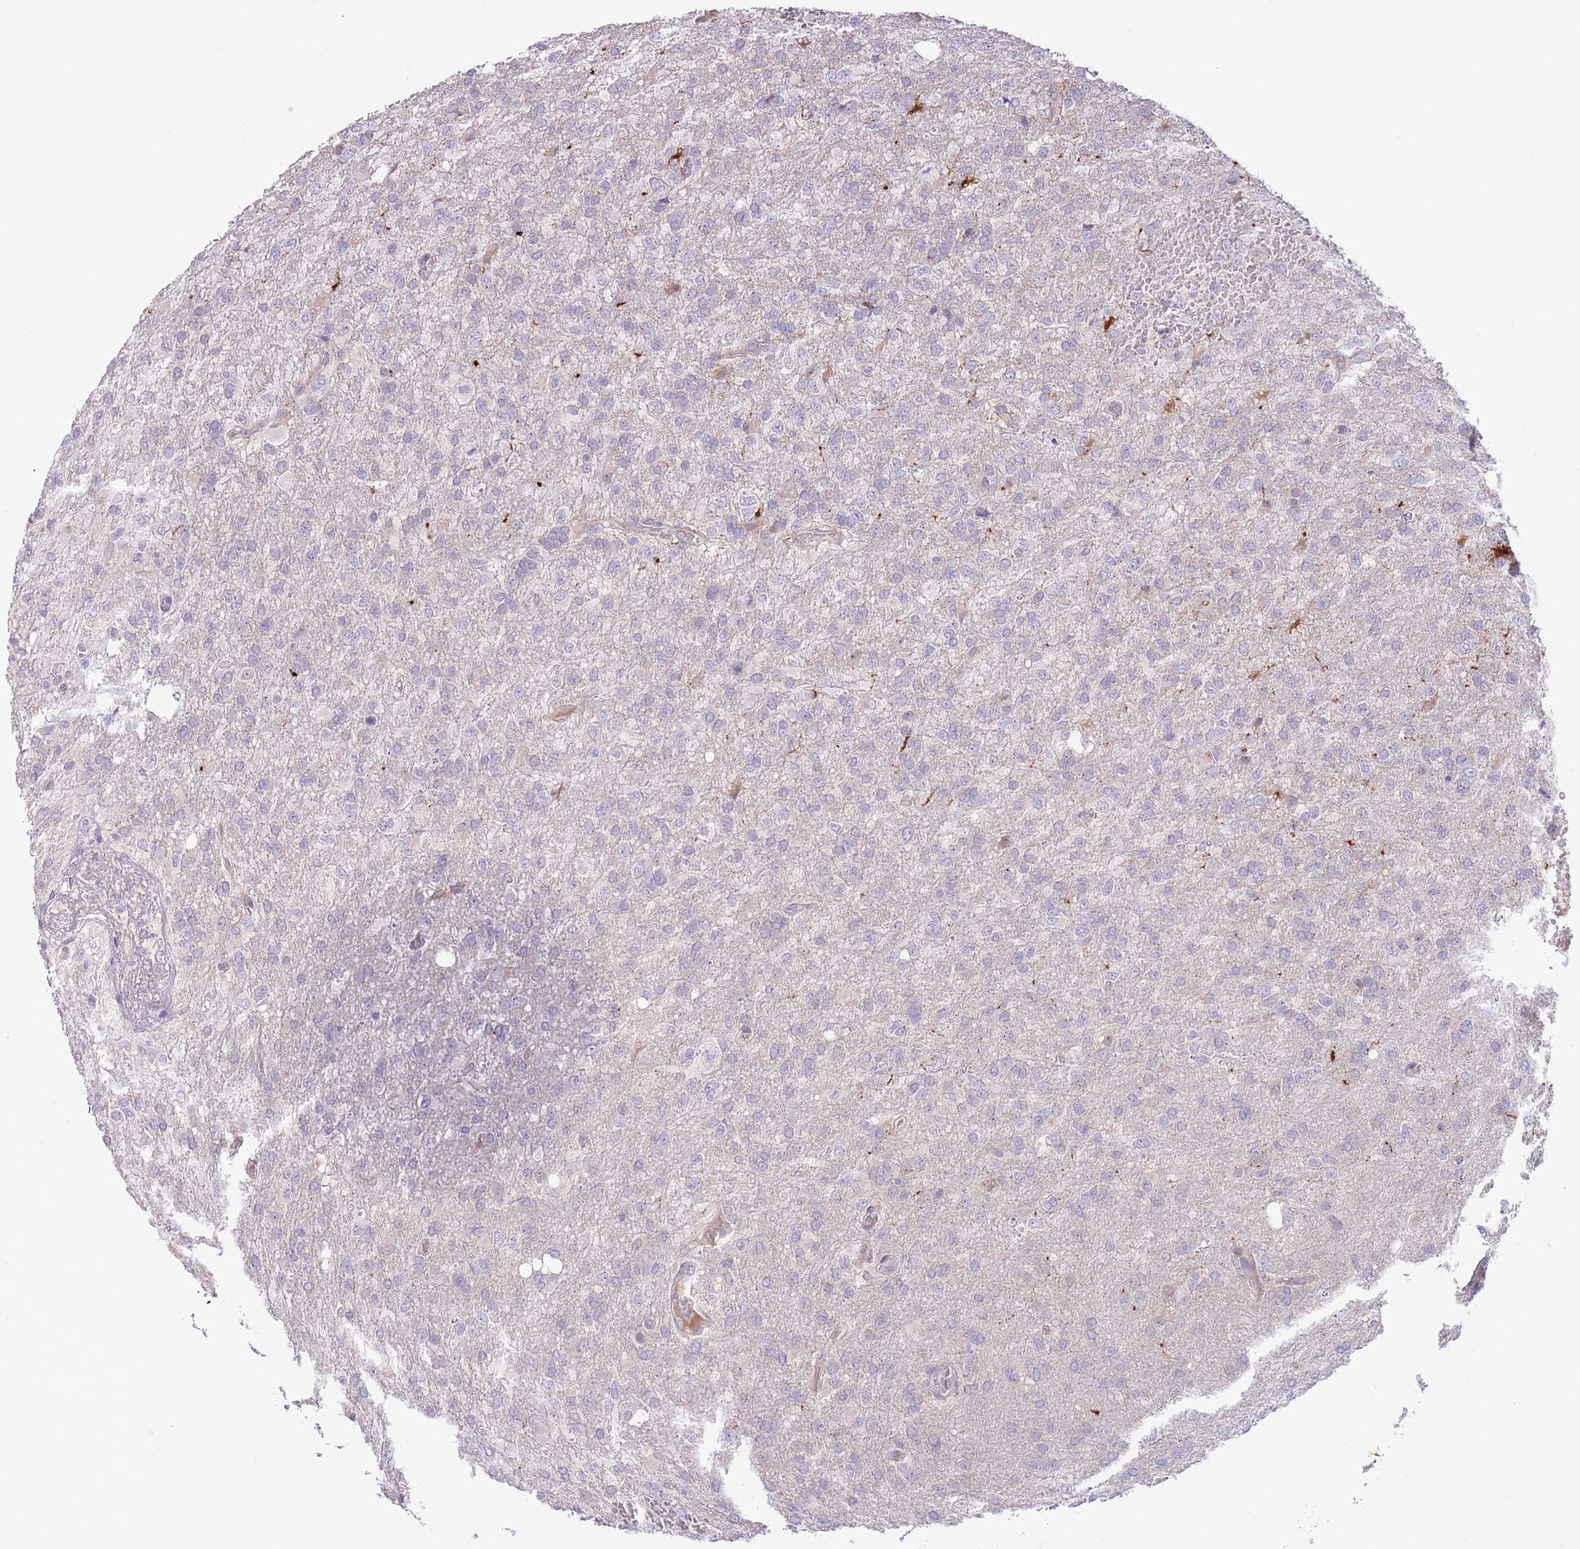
{"staining": {"intensity": "negative", "quantity": "none", "location": "none"}, "tissue": "glioma", "cell_type": "Tumor cells", "image_type": "cancer", "snomed": [{"axis": "morphology", "description": "Glioma, malignant, High grade"}, {"axis": "topography", "description": "Brain"}], "caption": "Immunohistochemistry of human glioma demonstrates no positivity in tumor cells. (Brightfield microscopy of DAB immunohistochemistry at high magnification).", "gene": "AP1S2", "patient": {"sex": "female", "age": 74}}